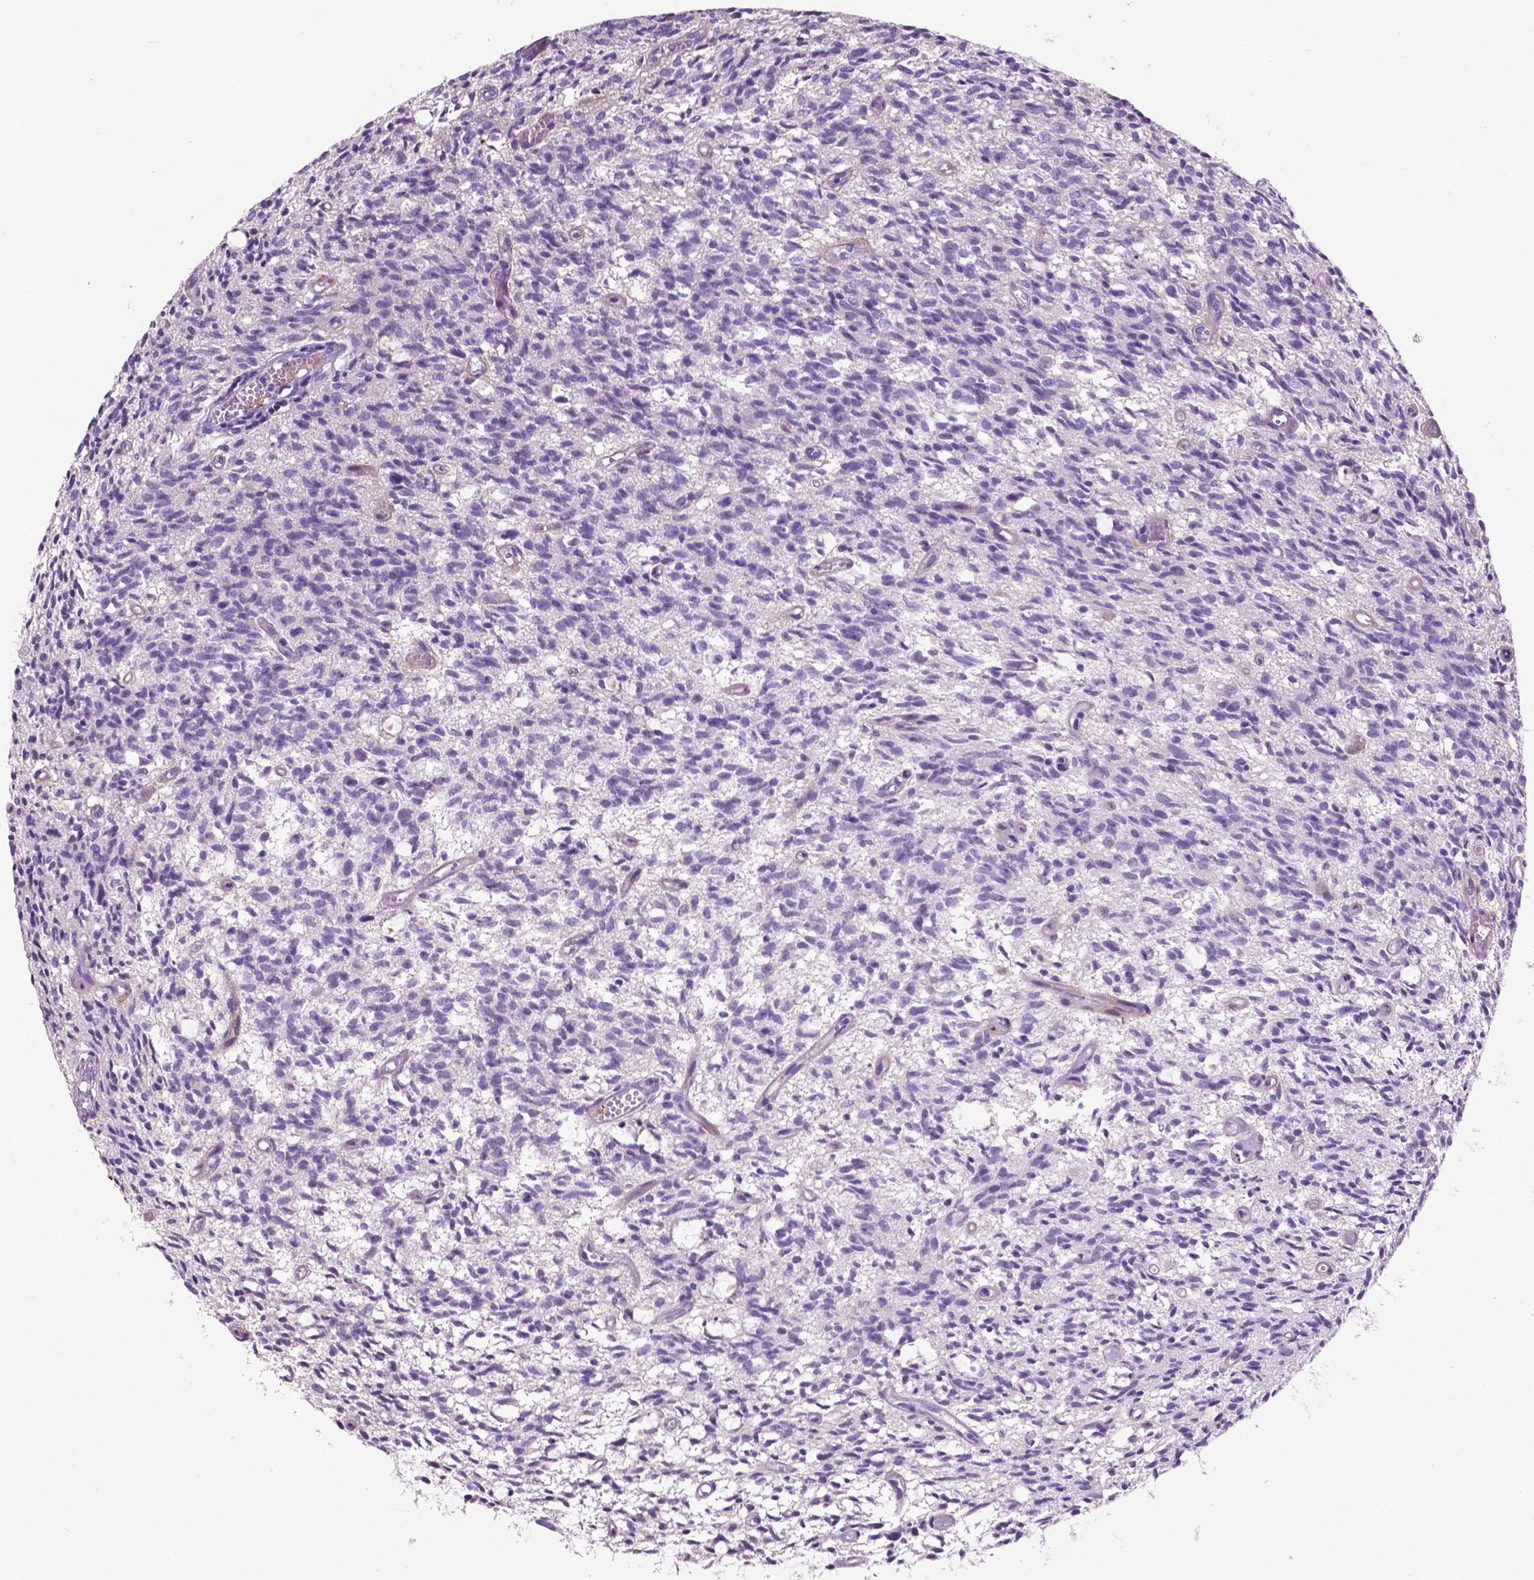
{"staining": {"intensity": "negative", "quantity": "none", "location": "none"}, "tissue": "glioma", "cell_type": "Tumor cells", "image_type": "cancer", "snomed": [{"axis": "morphology", "description": "Glioma, malignant, Low grade"}, {"axis": "topography", "description": "Brain"}], "caption": "This photomicrograph is of malignant glioma (low-grade) stained with IHC to label a protein in brown with the nuclei are counter-stained blue. There is no staining in tumor cells.", "gene": "ATG4D", "patient": {"sex": "male", "age": 64}}